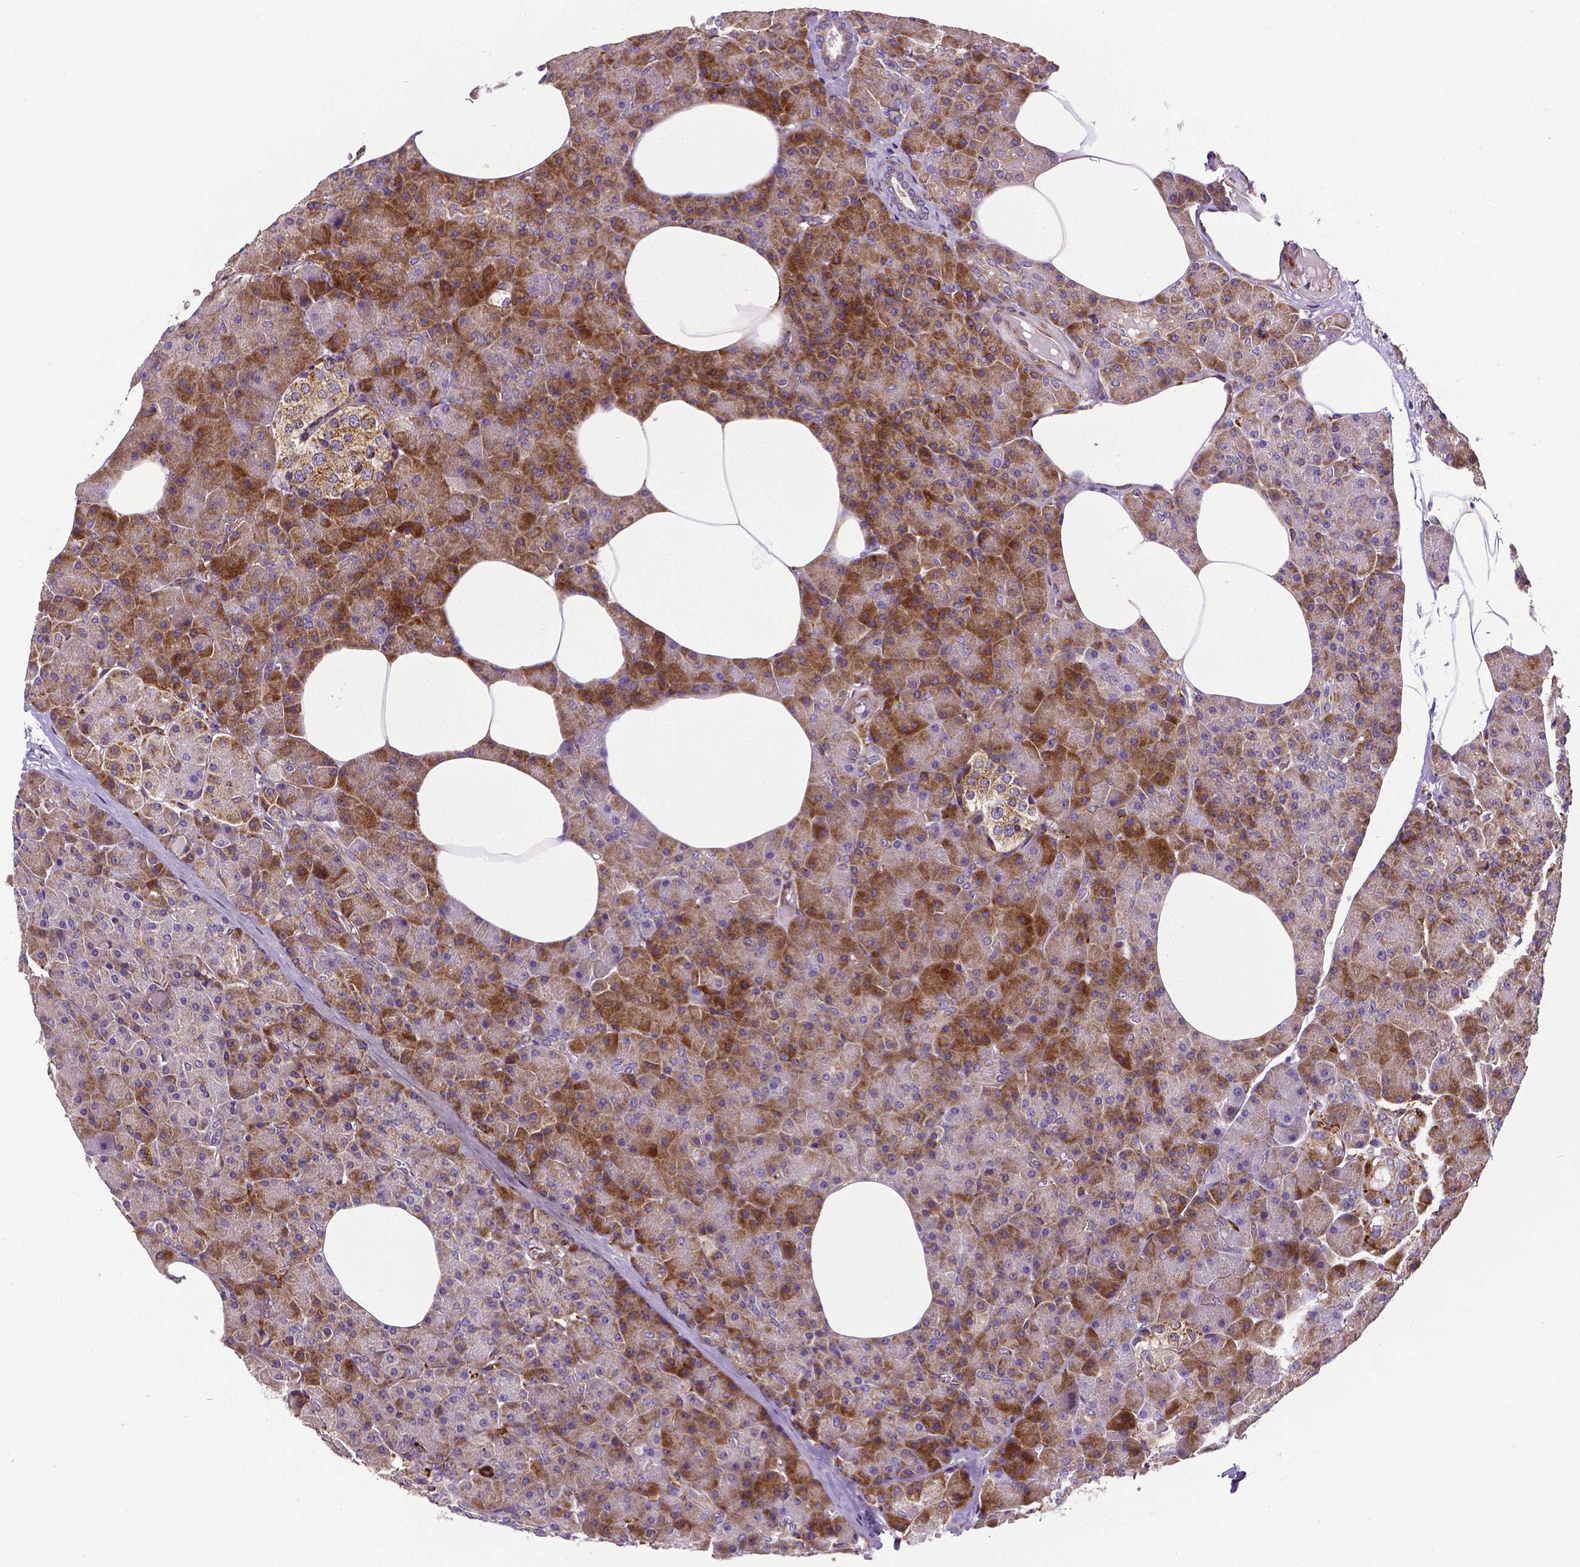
{"staining": {"intensity": "strong", "quantity": ">75%", "location": "cytoplasmic/membranous"}, "tissue": "pancreas", "cell_type": "Exocrine glandular cells", "image_type": "normal", "snomed": [{"axis": "morphology", "description": "Normal tissue, NOS"}, {"axis": "topography", "description": "Pancreas"}], "caption": "A photomicrograph of human pancreas stained for a protein reveals strong cytoplasmic/membranous brown staining in exocrine glandular cells. The staining was performed using DAB (3,3'-diaminobenzidine), with brown indicating positive protein expression. Nuclei are stained blue with hematoxylin.", "gene": "MTDH", "patient": {"sex": "female", "age": 45}}